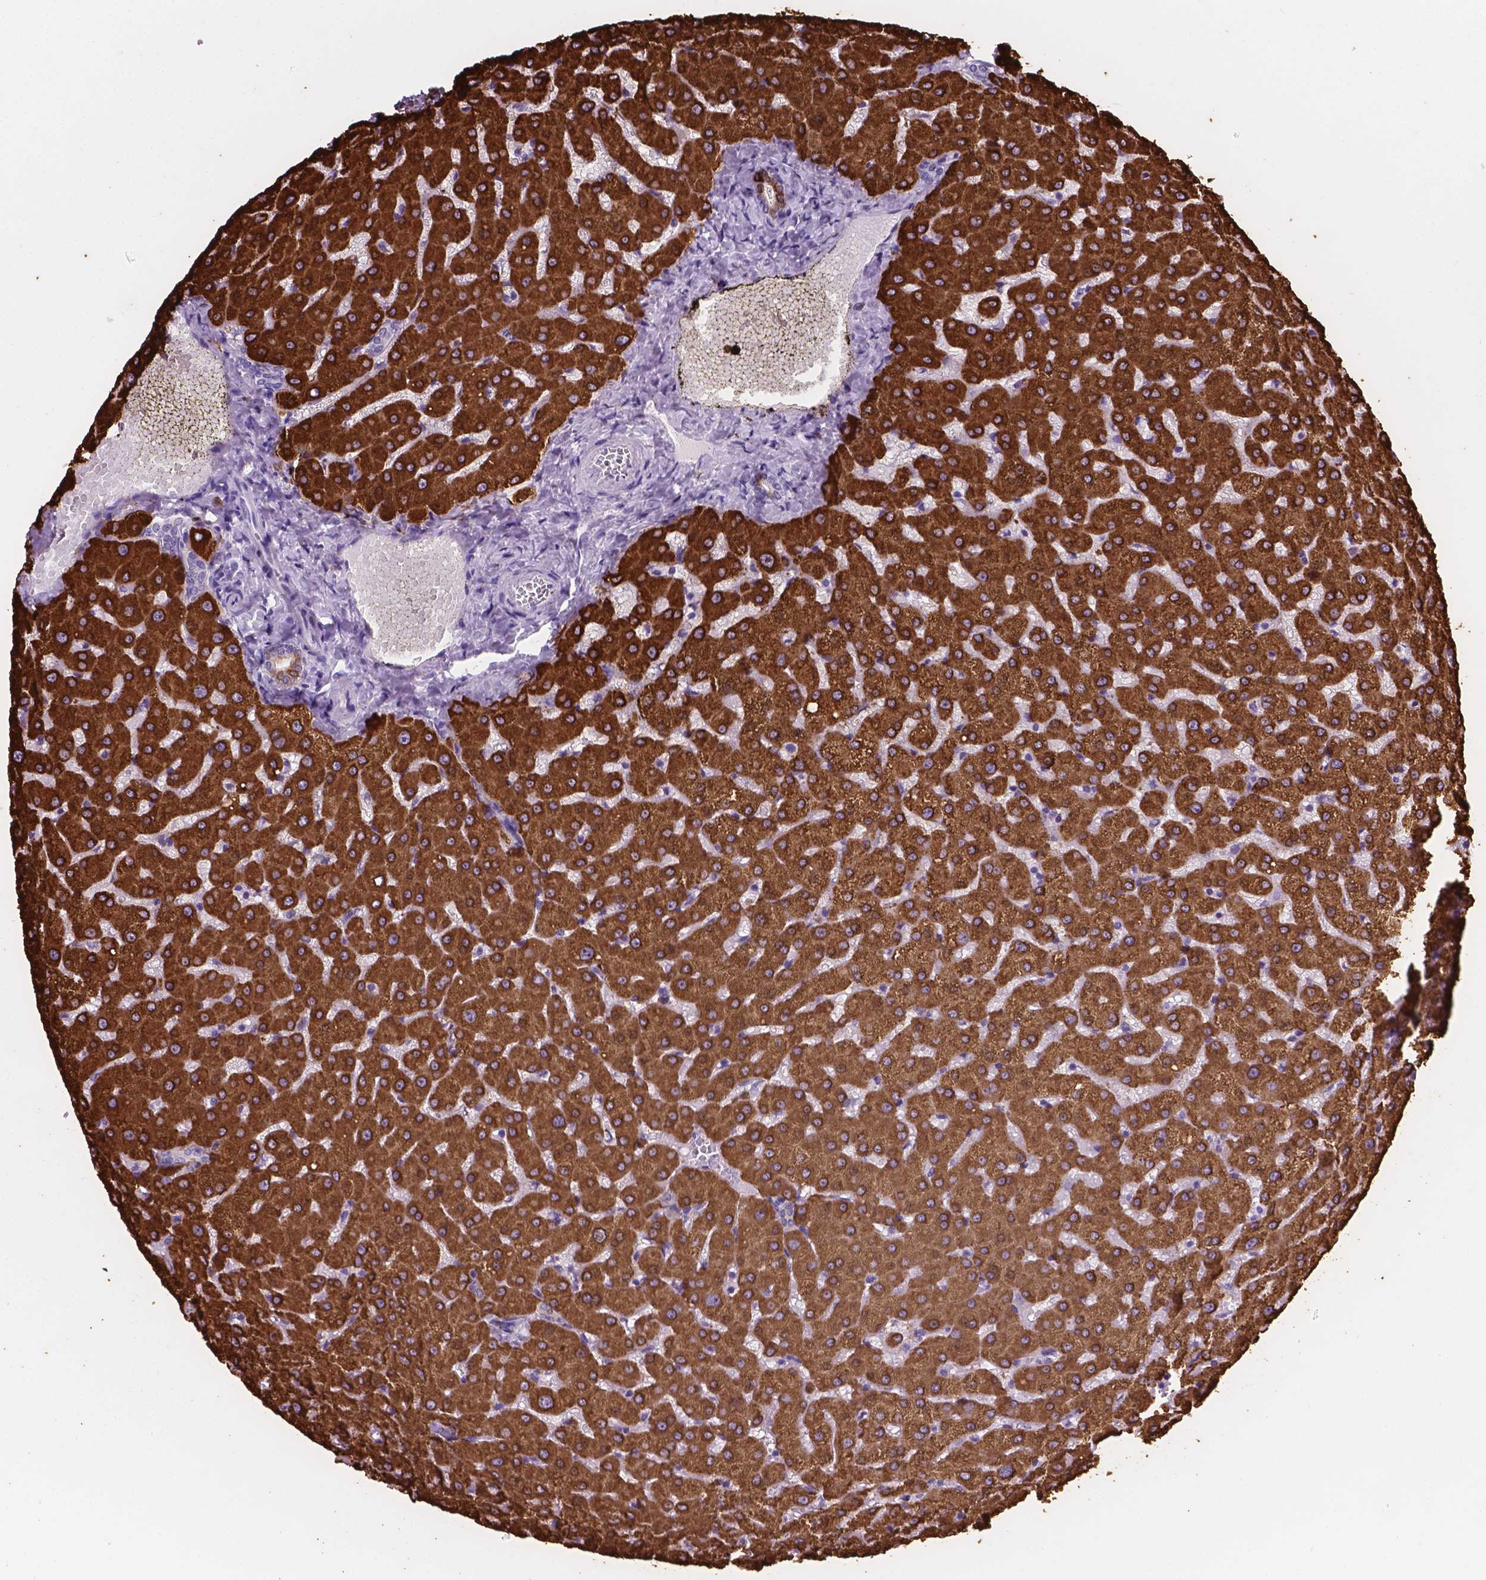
{"staining": {"intensity": "moderate", "quantity": "<25%", "location": "cytoplasmic/membranous"}, "tissue": "liver", "cell_type": "Cholangiocytes", "image_type": "normal", "snomed": [{"axis": "morphology", "description": "Normal tissue, NOS"}, {"axis": "topography", "description": "Liver"}], "caption": "A low amount of moderate cytoplasmic/membranous positivity is seen in about <25% of cholangiocytes in normal liver. (DAB IHC with brightfield microscopy, high magnification).", "gene": "MACF1", "patient": {"sex": "female", "age": 50}}